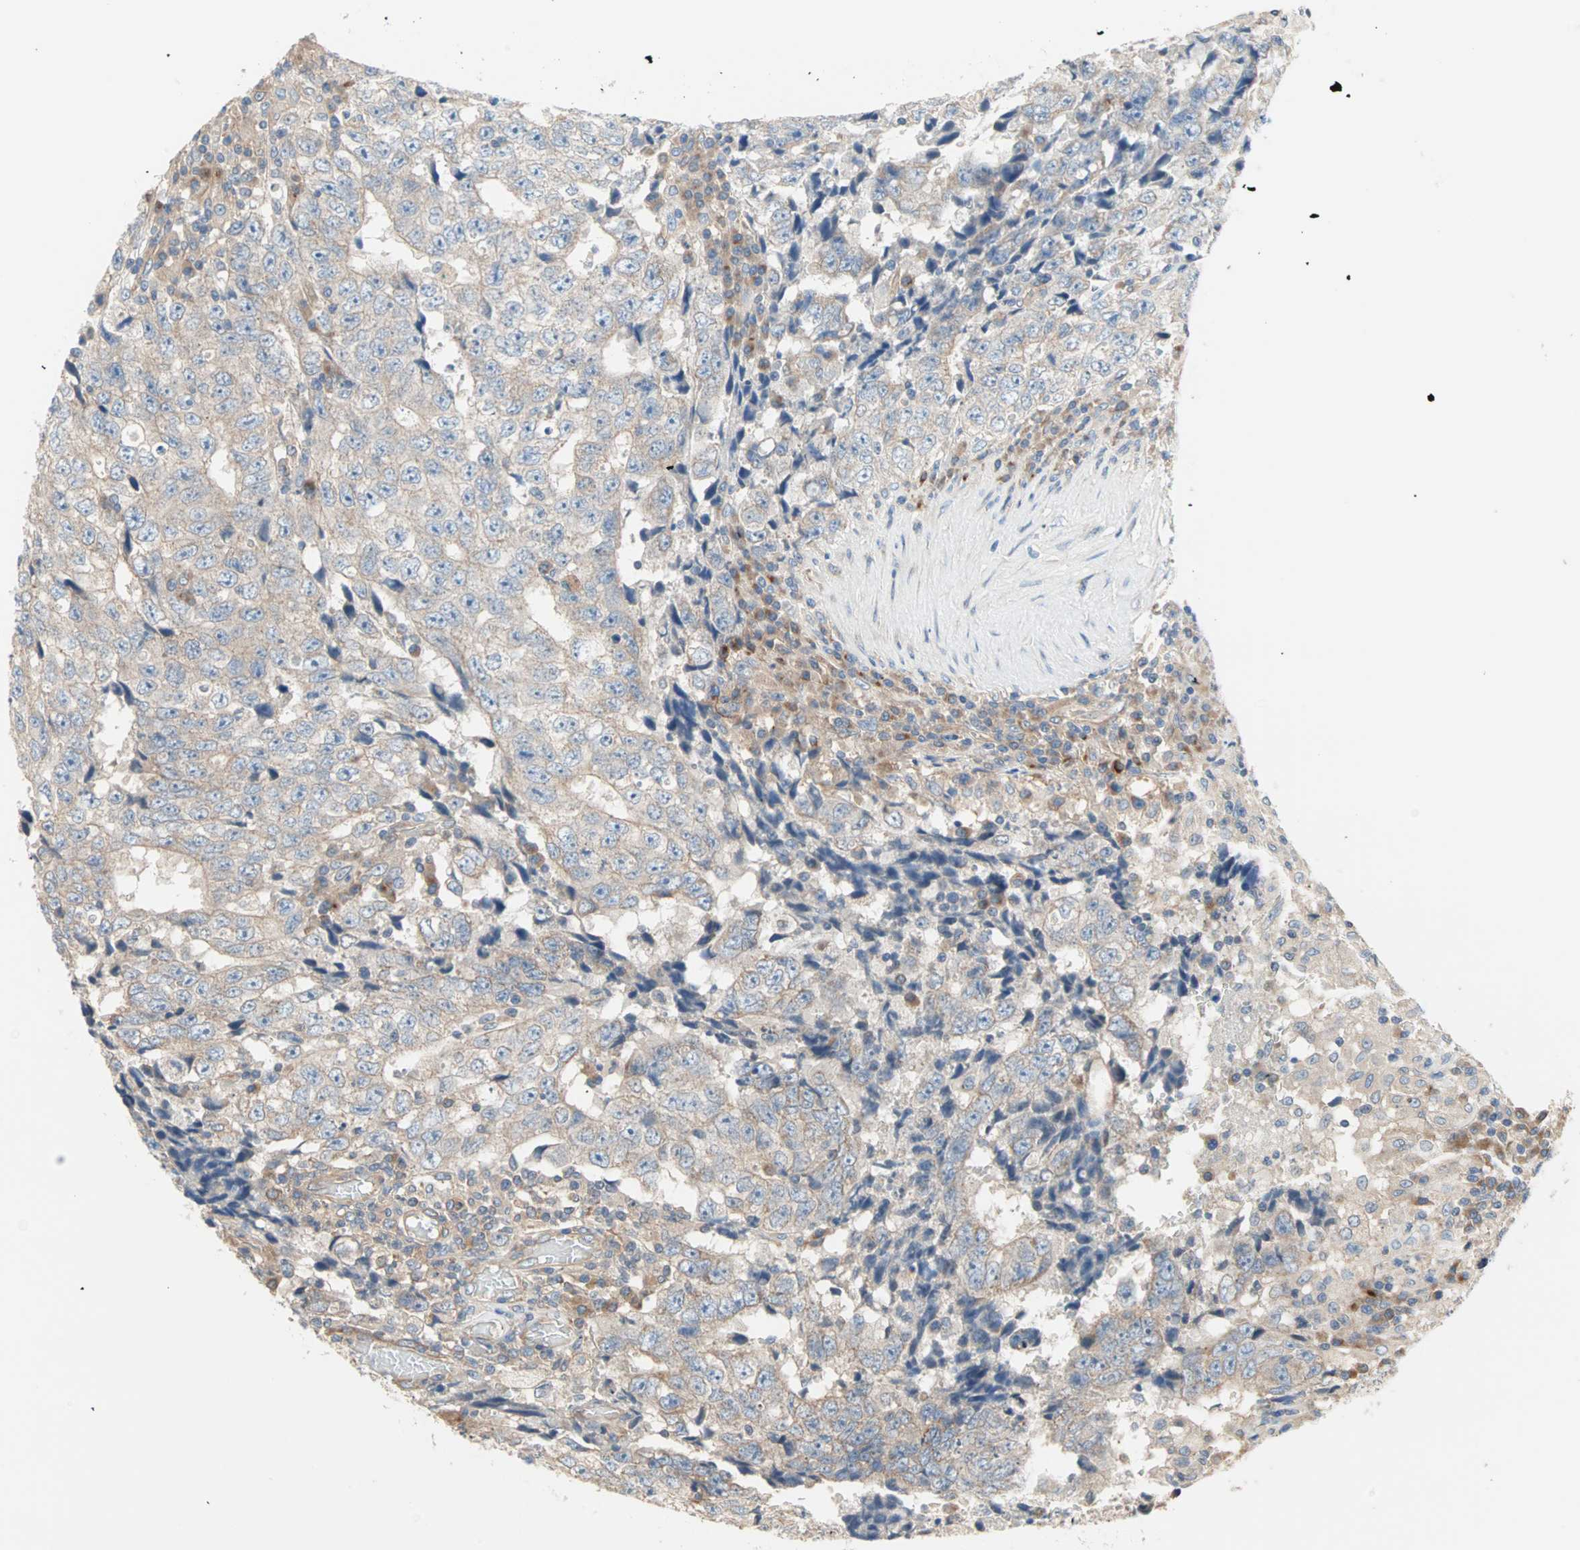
{"staining": {"intensity": "weak", "quantity": ">75%", "location": "cytoplasmic/membranous"}, "tissue": "testis cancer", "cell_type": "Tumor cells", "image_type": "cancer", "snomed": [{"axis": "morphology", "description": "Necrosis, NOS"}, {"axis": "morphology", "description": "Carcinoma, Embryonal, NOS"}, {"axis": "topography", "description": "Testis"}], "caption": "Brown immunohistochemical staining in human testis embryonal carcinoma reveals weak cytoplasmic/membranous expression in about >75% of tumor cells.", "gene": "PDE8A", "patient": {"sex": "male", "age": 19}}